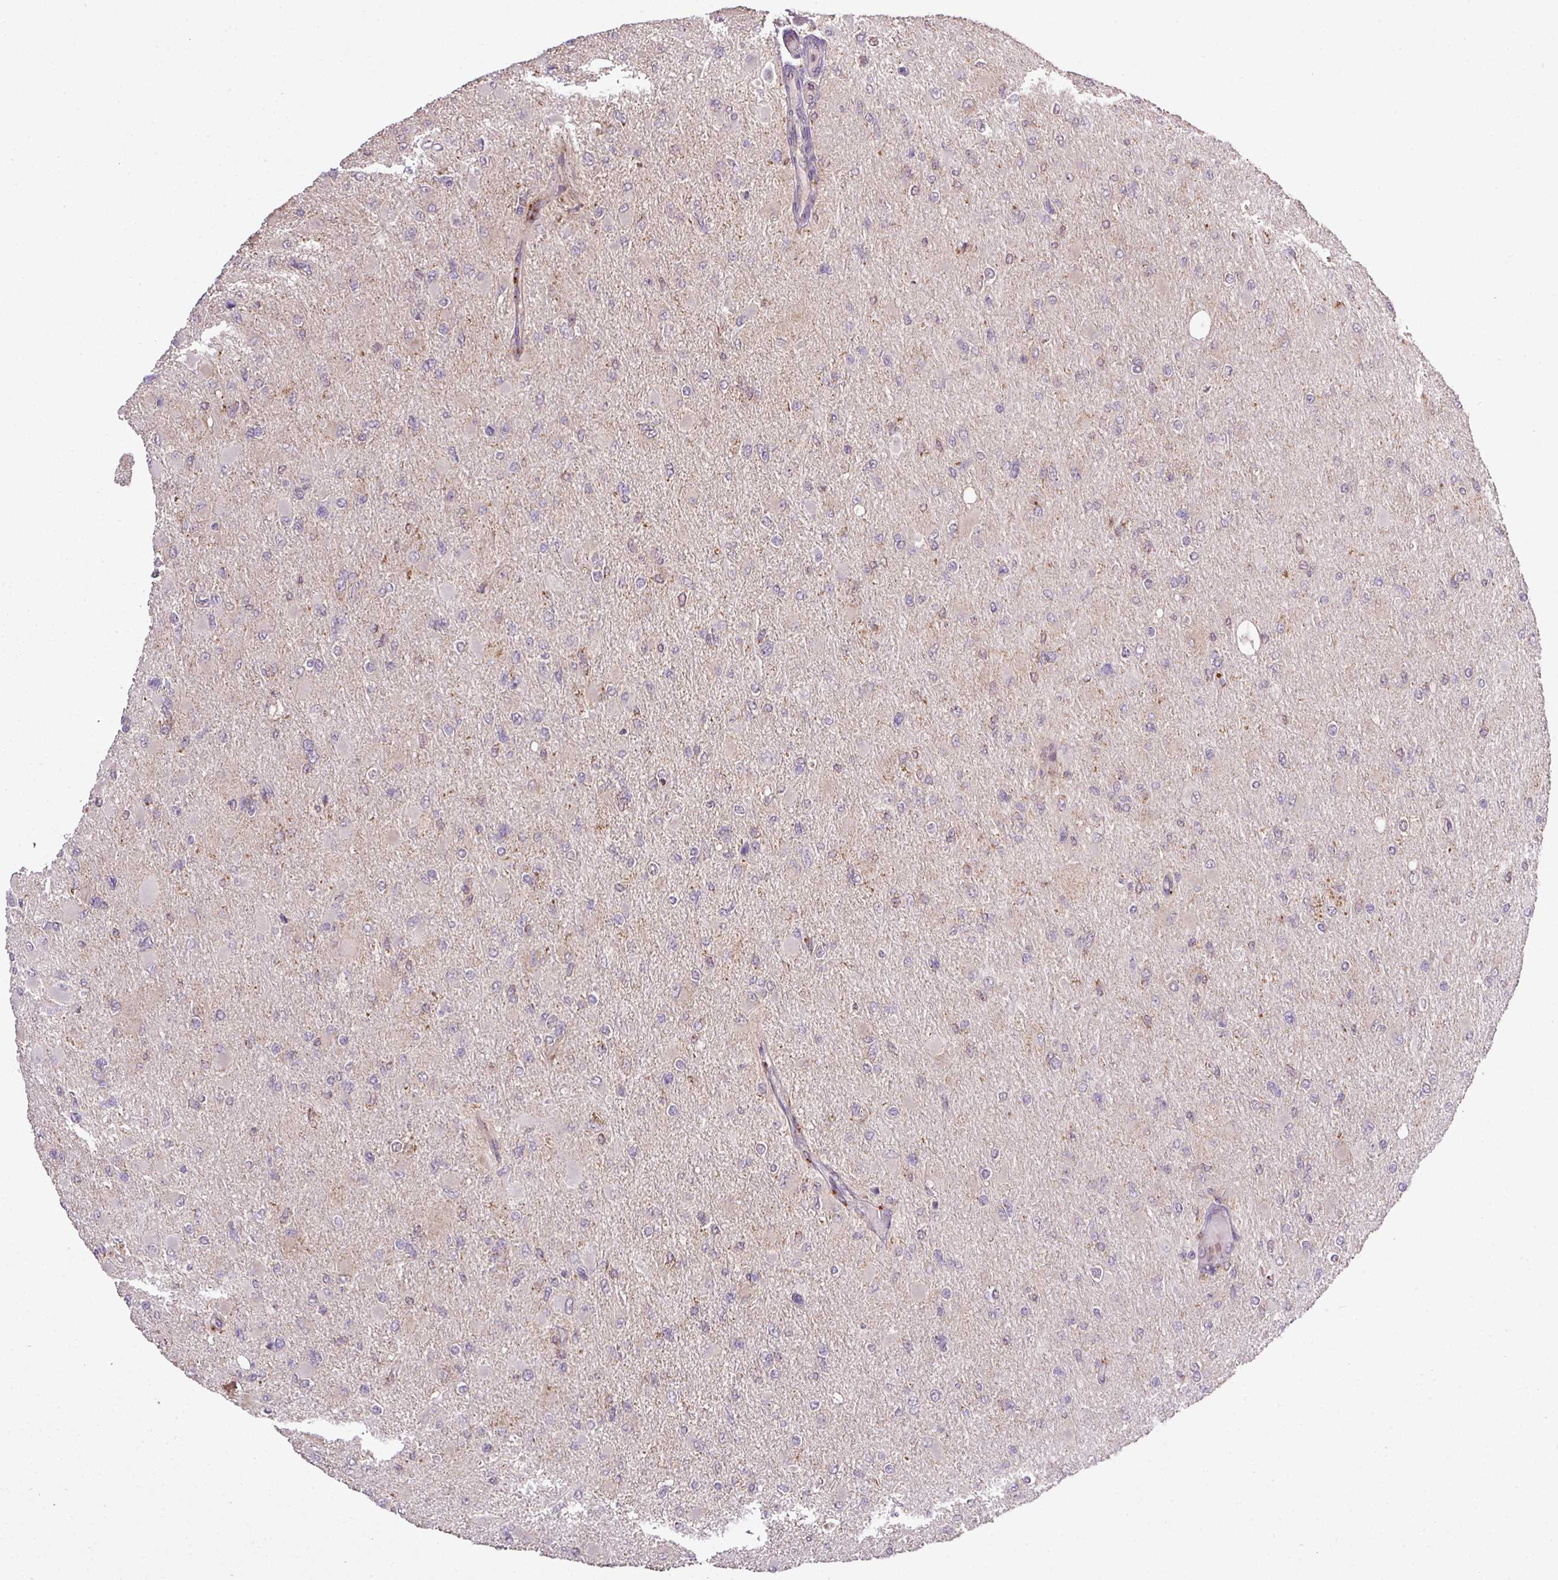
{"staining": {"intensity": "negative", "quantity": "none", "location": "none"}, "tissue": "glioma", "cell_type": "Tumor cells", "image_type": "cancer", "snomed": [{"axis": "morphology", "description": "Glioma, malignant, High grade"}, {"axis": "topography", "description": "Cerebral cortex"}], "caption": "The IHC histopathology image has no significant expression in tumor cells of high-grade glioma (malignant) tissue. (DAB (3,3'-diaminobenzidine) immunohistochemistry (IHC) with hematoxylin counter stain).", "gene": "SMCO4", "patient": {"sex": "female", "age": 36}}